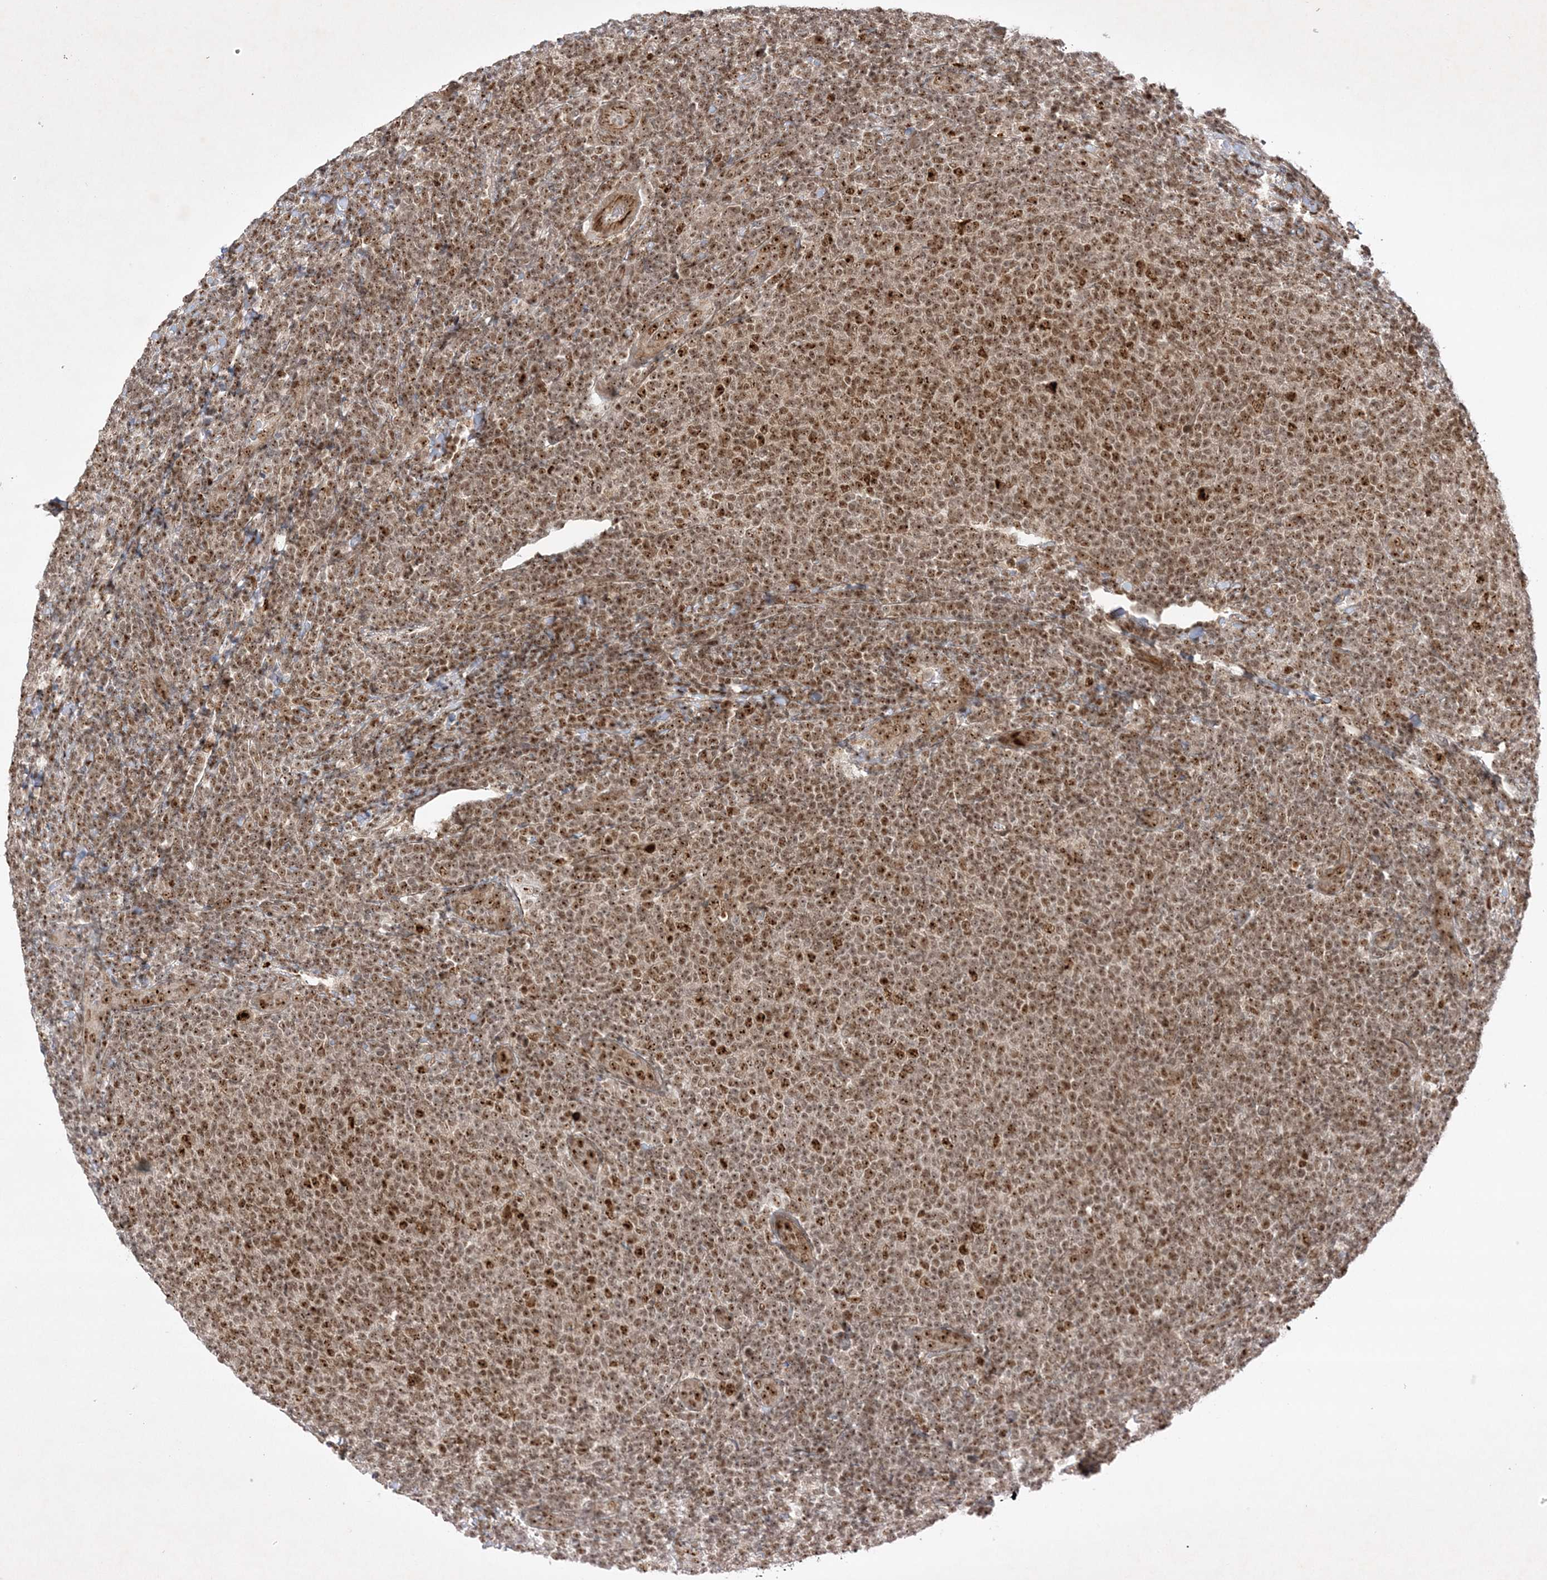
{"staining": {"intensity": "moderate", "quantity": ">75%", "location": "nuclear"}, "tissue": "lymphoma", "cell_type": "Tumor cells", "image_type": "cancer", "snomed": [{"axis": "morphology", "description": "Malignant lymphoma, non-Hodgkin's type, Low grade"}, {"axis": "topography", "description": "Lymph node"}], "caption": "Tumor cells show medium levels of moderate nuclear positivity in about >75% of cells in human low-grade malignant lymphoma, non-Hodgkin's type.", "gene": "NPM3", "patient": {"sex": "male", "age": 66}}